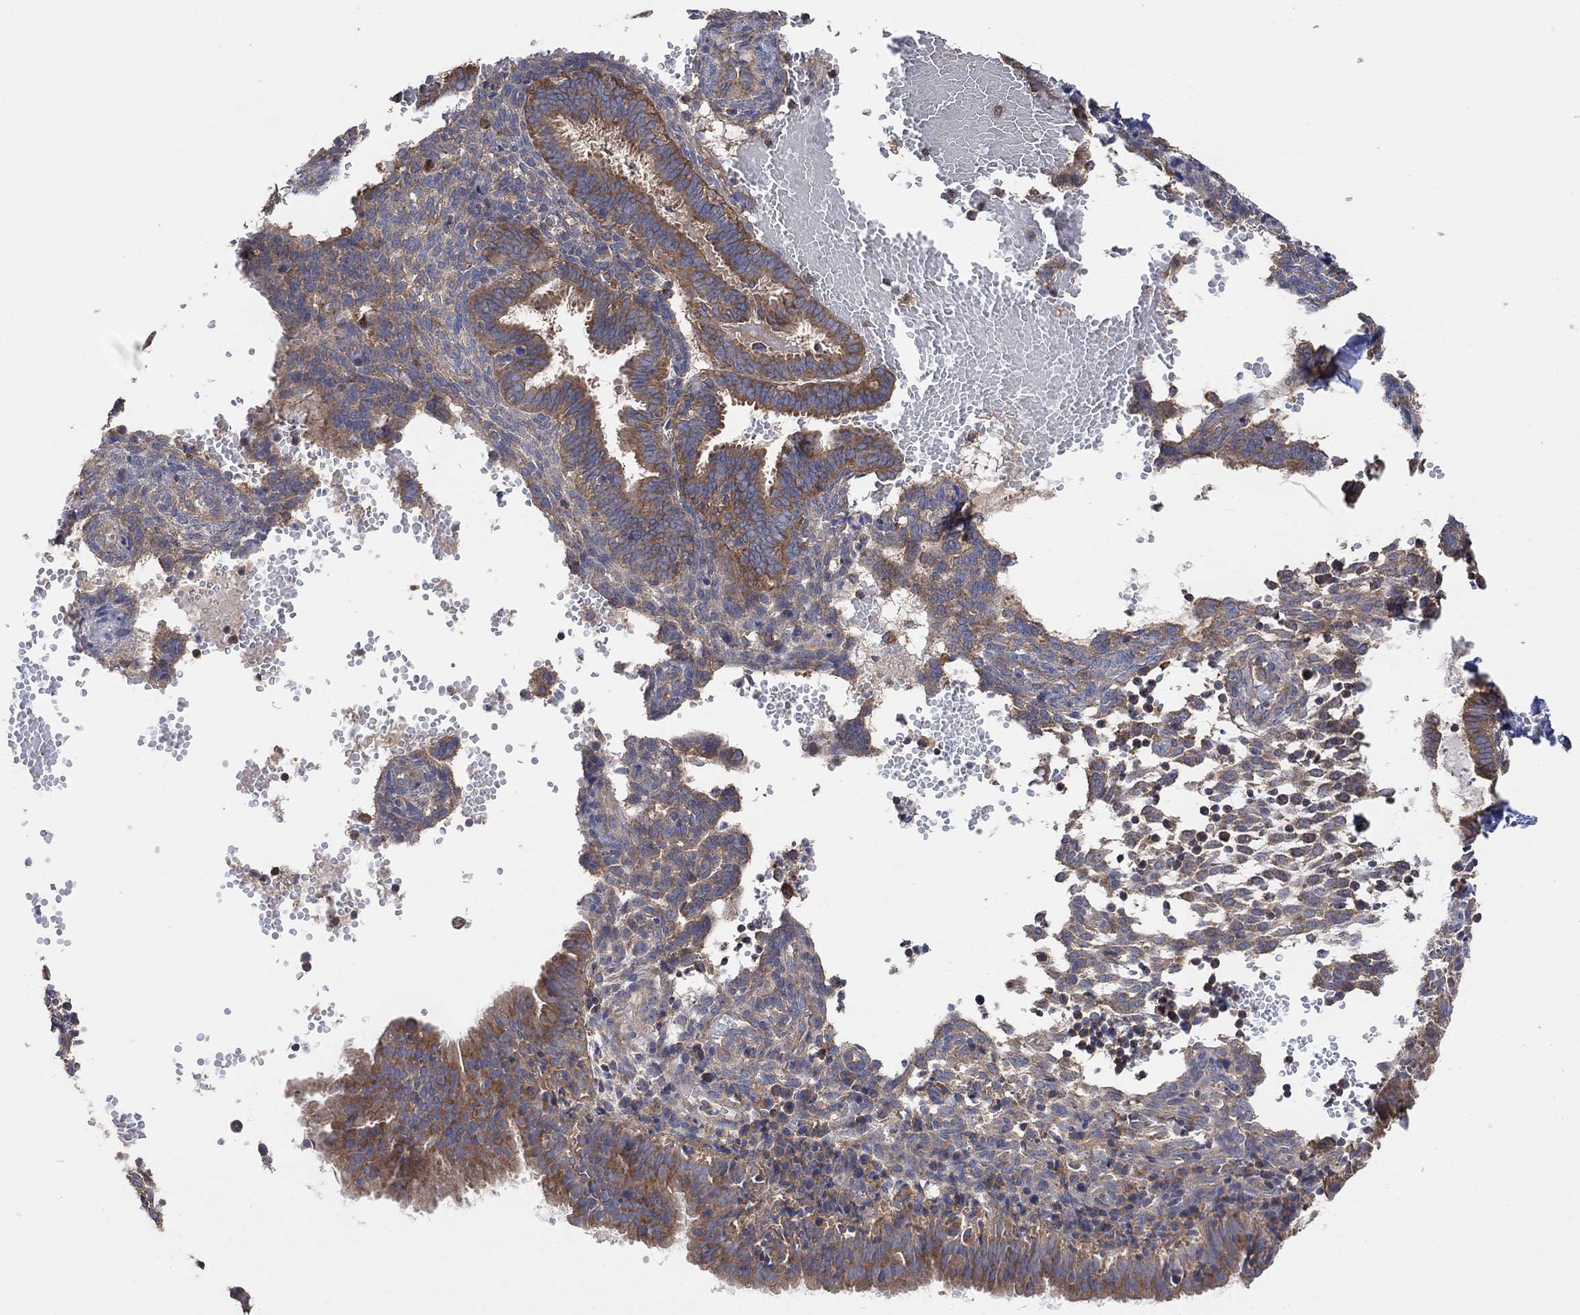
{"staining": {"intensity": "weak", "quantity": "<25%", "location": "cytoplasmic/membranous"}, "tissue": "endometrium", "cell_type": "Cells in endometrial stroma", "image_type": "normal", "snomed": [{"axis": "morphology", "description": "Normal tissue, NOS"}, {"axis": "topography", "description": "Endometrium"}], "caption": "This is an immunohistochemistry histopathology image of unremarkable endometrium. There is no expression in cells in endometrial stroma.", "gene": "BLOC1S3", "patient": {"sex": "female", "age": 42}}